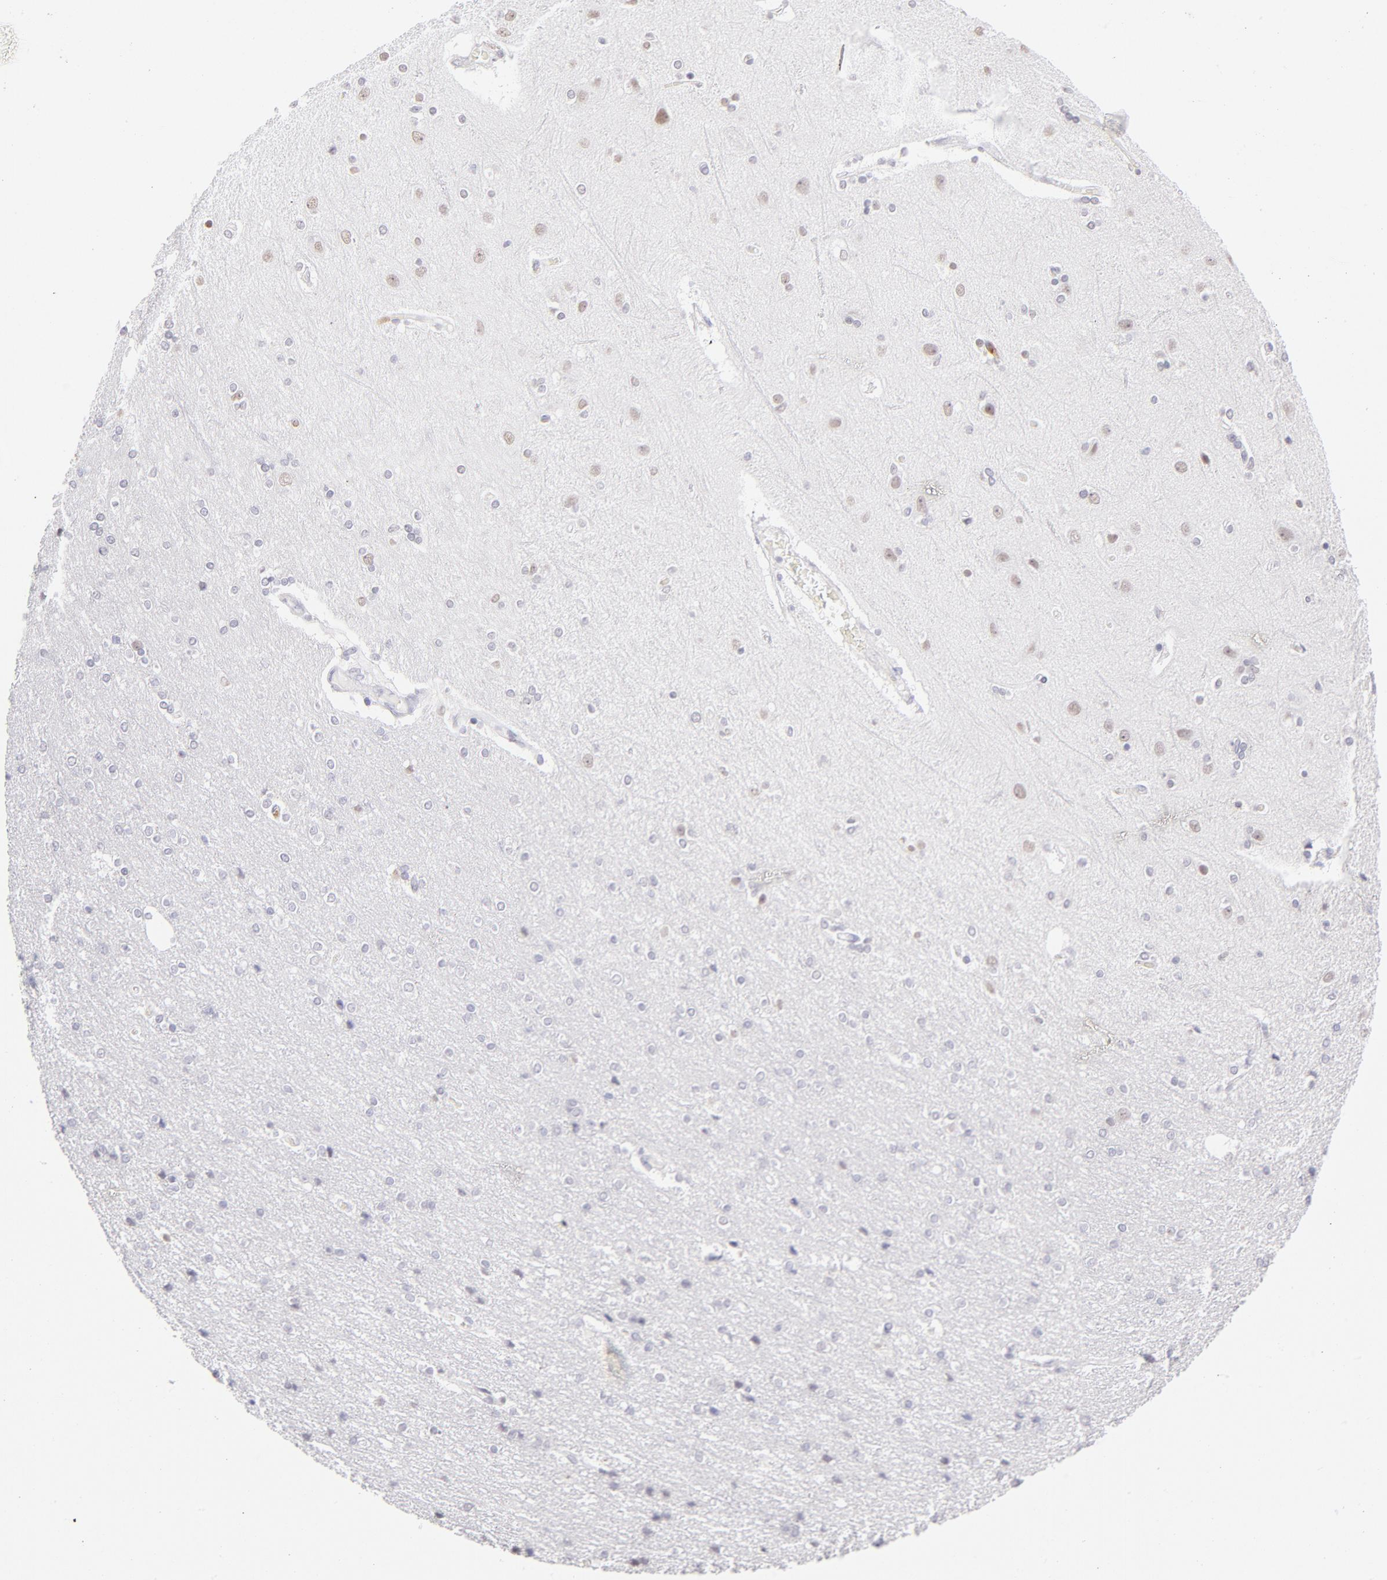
{"staining": {"intensity": "negative", "quantity": "none", "location": "none"}, "tissue": "cerebral cortex", "cell_type": "Endothelial cells", "image_type": "normal", "snomed": [{"axis": "morphology", "description": "Normal tissue, NOS"}, {"axis": "topography", "description": "Cerebral cortex"}], "caption": "Cerebral cortex was stained to show a protein in brown. There is no significant positivity in endothelial cells. The staining is performed using DAB (3,3'-diaminobenzidine) brown chromogen with nuclei counter-stained in using hematoxylin.", "gene": "LTB4R", "patient": {"sex": "female", "age": 54}}